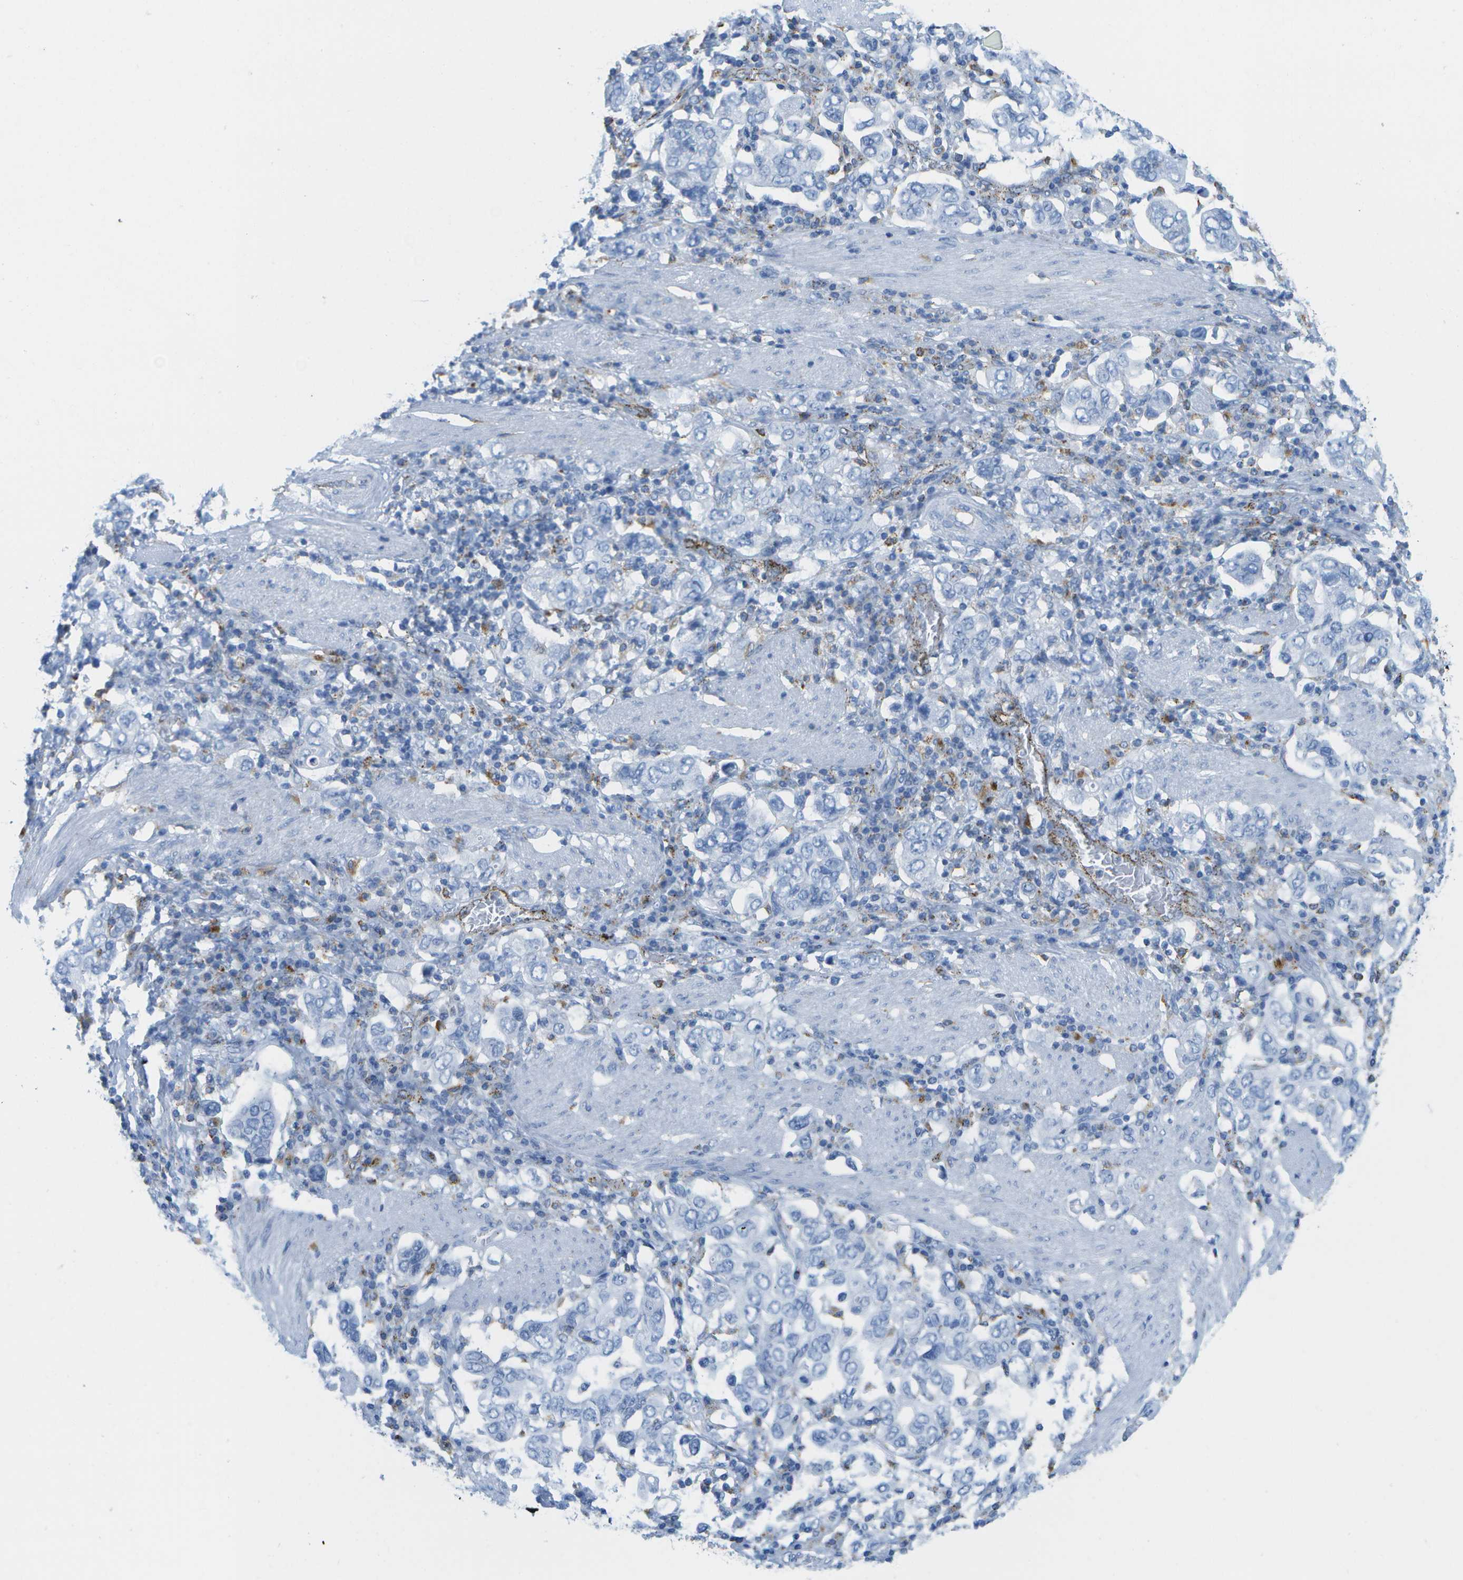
{"staining": {"intensity": "negative", "quantity": "none", "location": "none"}, "tissue": "stomach cancer", "cell_type": "Tumor cells", "image_type": "cancer", "snomed": [{"axis": "morphology", "description": "Adenocarcinoma, NOS"}, {"axis": "topography", "description": "Stomach, upper"}], "caption": "Immunohistochemistry (IHC) histopathology image of neoplastic tissue: human stomach cancer (adenocarcinoma) stained with DAB (3,3'-diaminobenzidine) displays no significant protein positivity in tumor cells. The staining is performed using DAB brown chromogen with nuclei counter-stained in using hematoxylin.", "gene": "PRCP", "patient": {"sex": "male", "age": 62}}